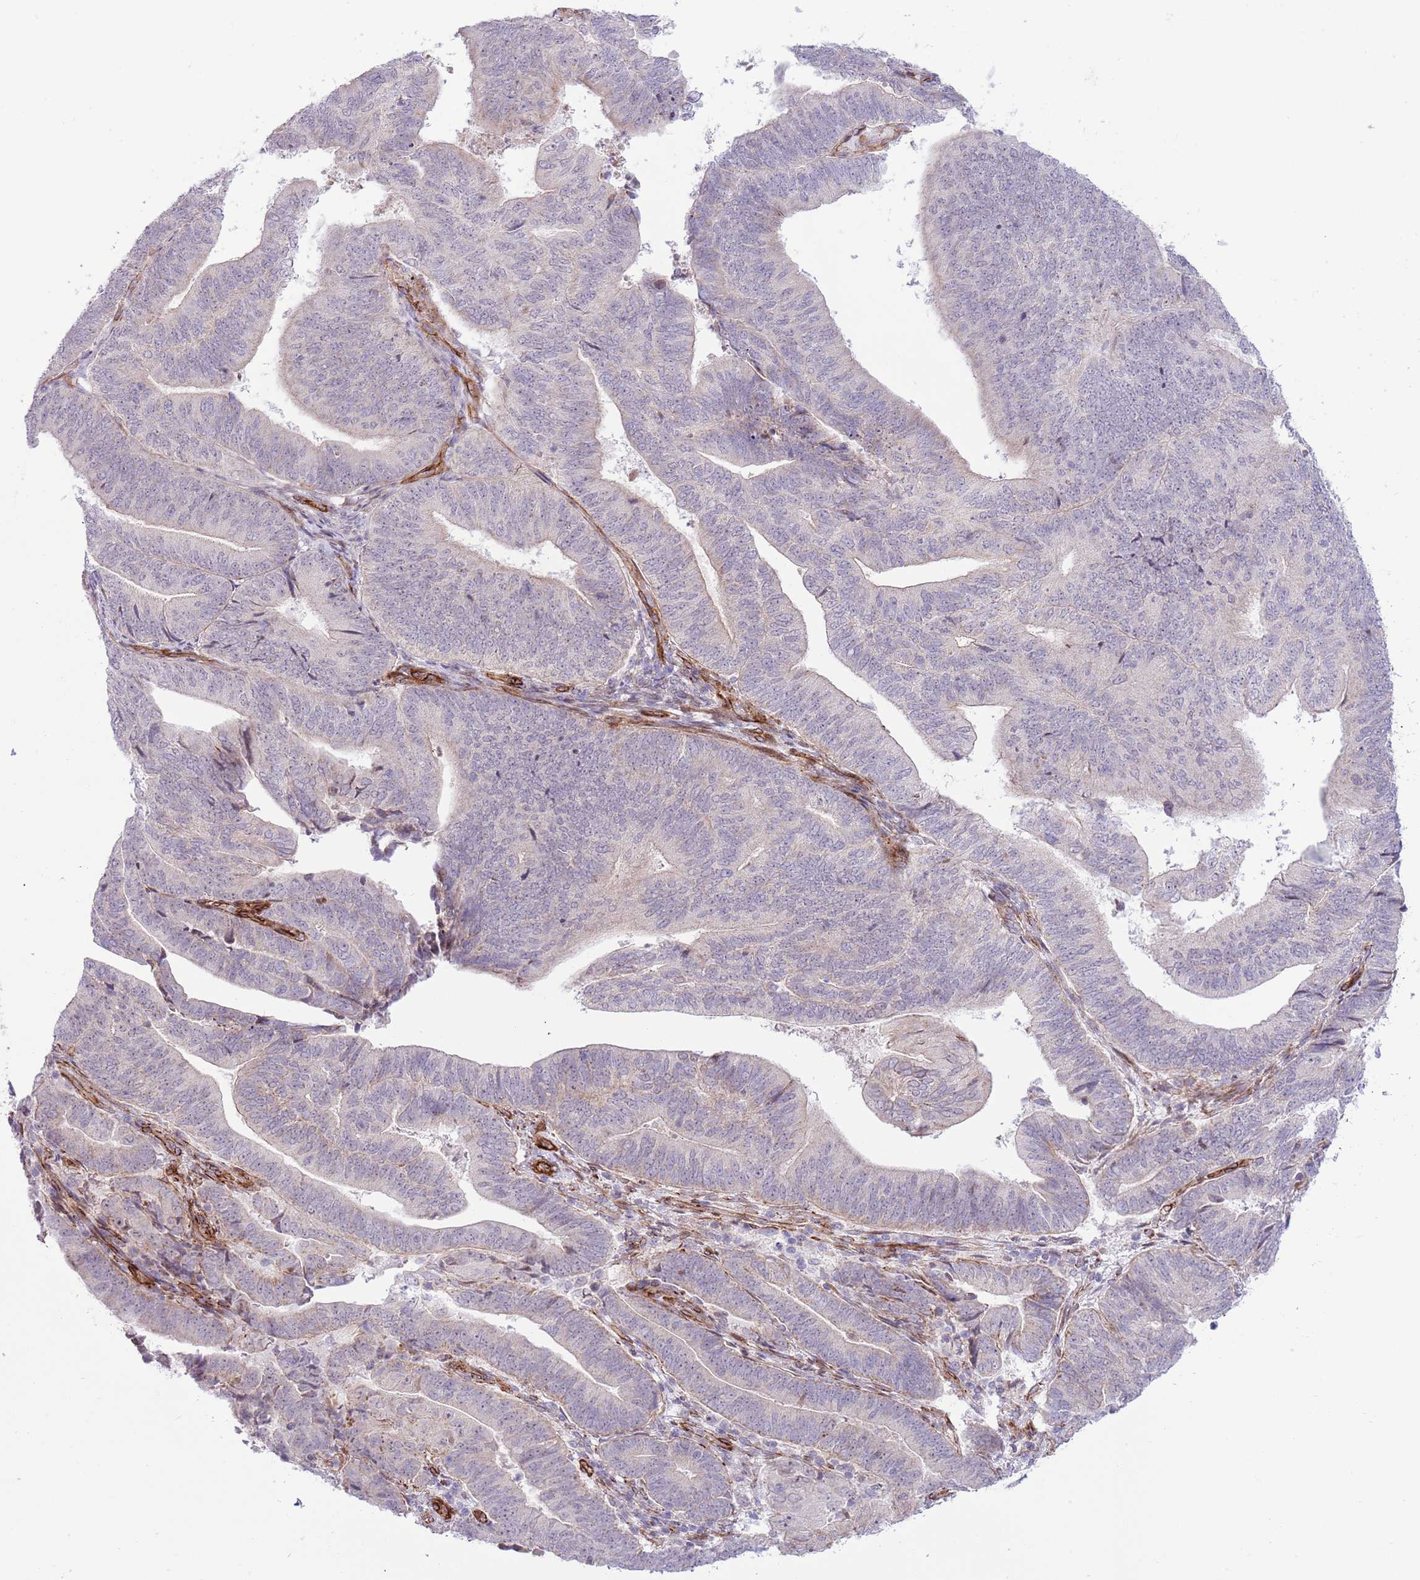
{"staining": {"intensity": "negative", "quantity": "none", "location": "none"}, "tissue": "endometrial cancer", "cell_type": "Tumor cells", "image_type": "cancer", "snomed": [{"axis": "morphology", "description": "Adenocarcinoma, NOS"}, {"axis": "topography", "description": "Endometrium"}], "caption": "High power microscopy histopathology image of an immunohistochemistry image of endometrial cancer, revealing no significant staining in tumor cells.", "gene": "NEK3", "patient": {"sex": "female", "age": 70}}